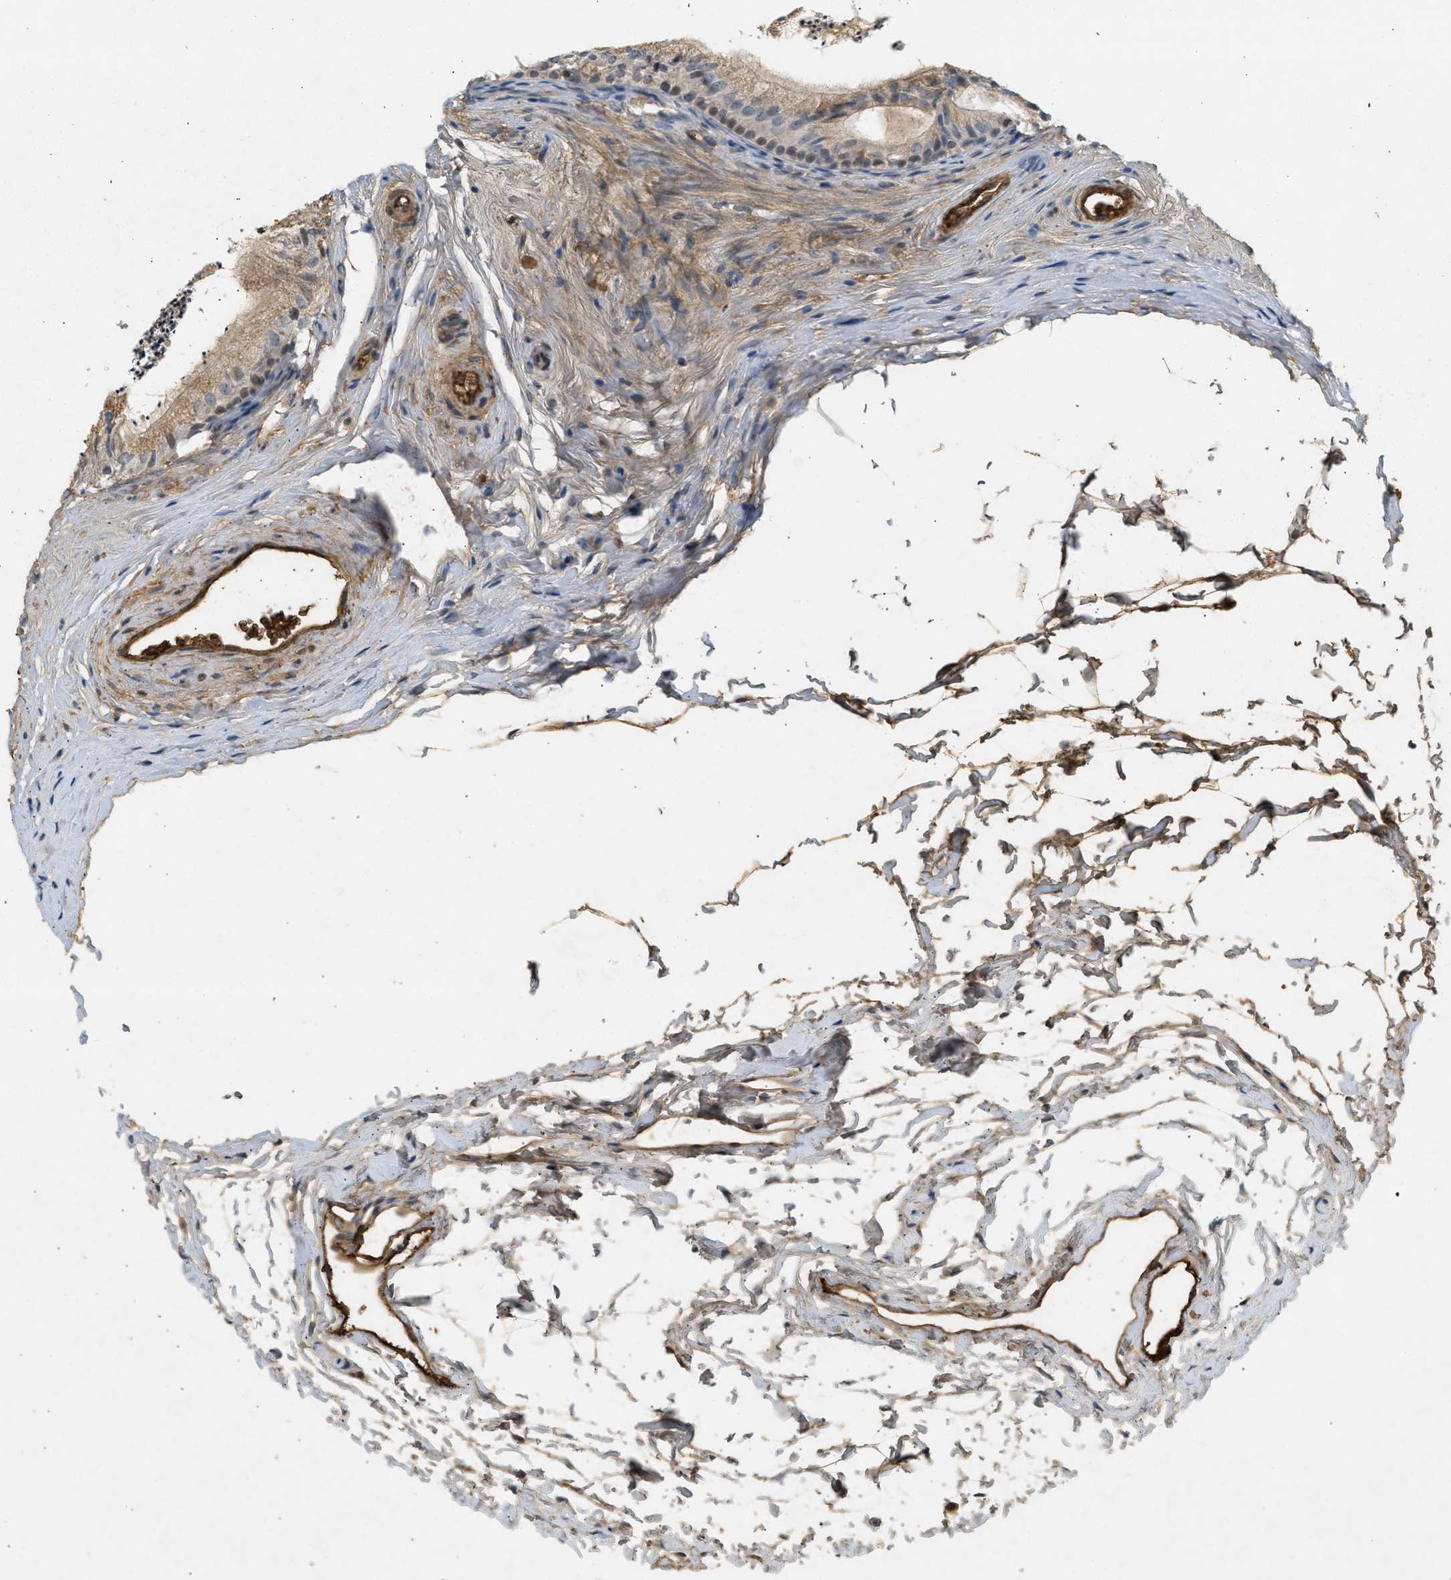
{"staining": {"intensity": "moderate", "quantity": ">75%", "location": "cytoplasmic/membranous,nuclear"}, "tissue": "epididymis", "cell_type": "Glandular cells", "image_type": "normal", "snomed": [{"axis": "morphology", "description": "Normal tissue, NOS"}, {"axis": "topography", "description": "Epididymis"}], "caption": "Moderate cytoplasmic/membranous,nuclear expression for a protein is identified in approximately >75% of glandular cells of normal epididymis using immunohistochemistry (IHC).", "gene": "F8", "patient": {"sex": "male", "age": 56}}